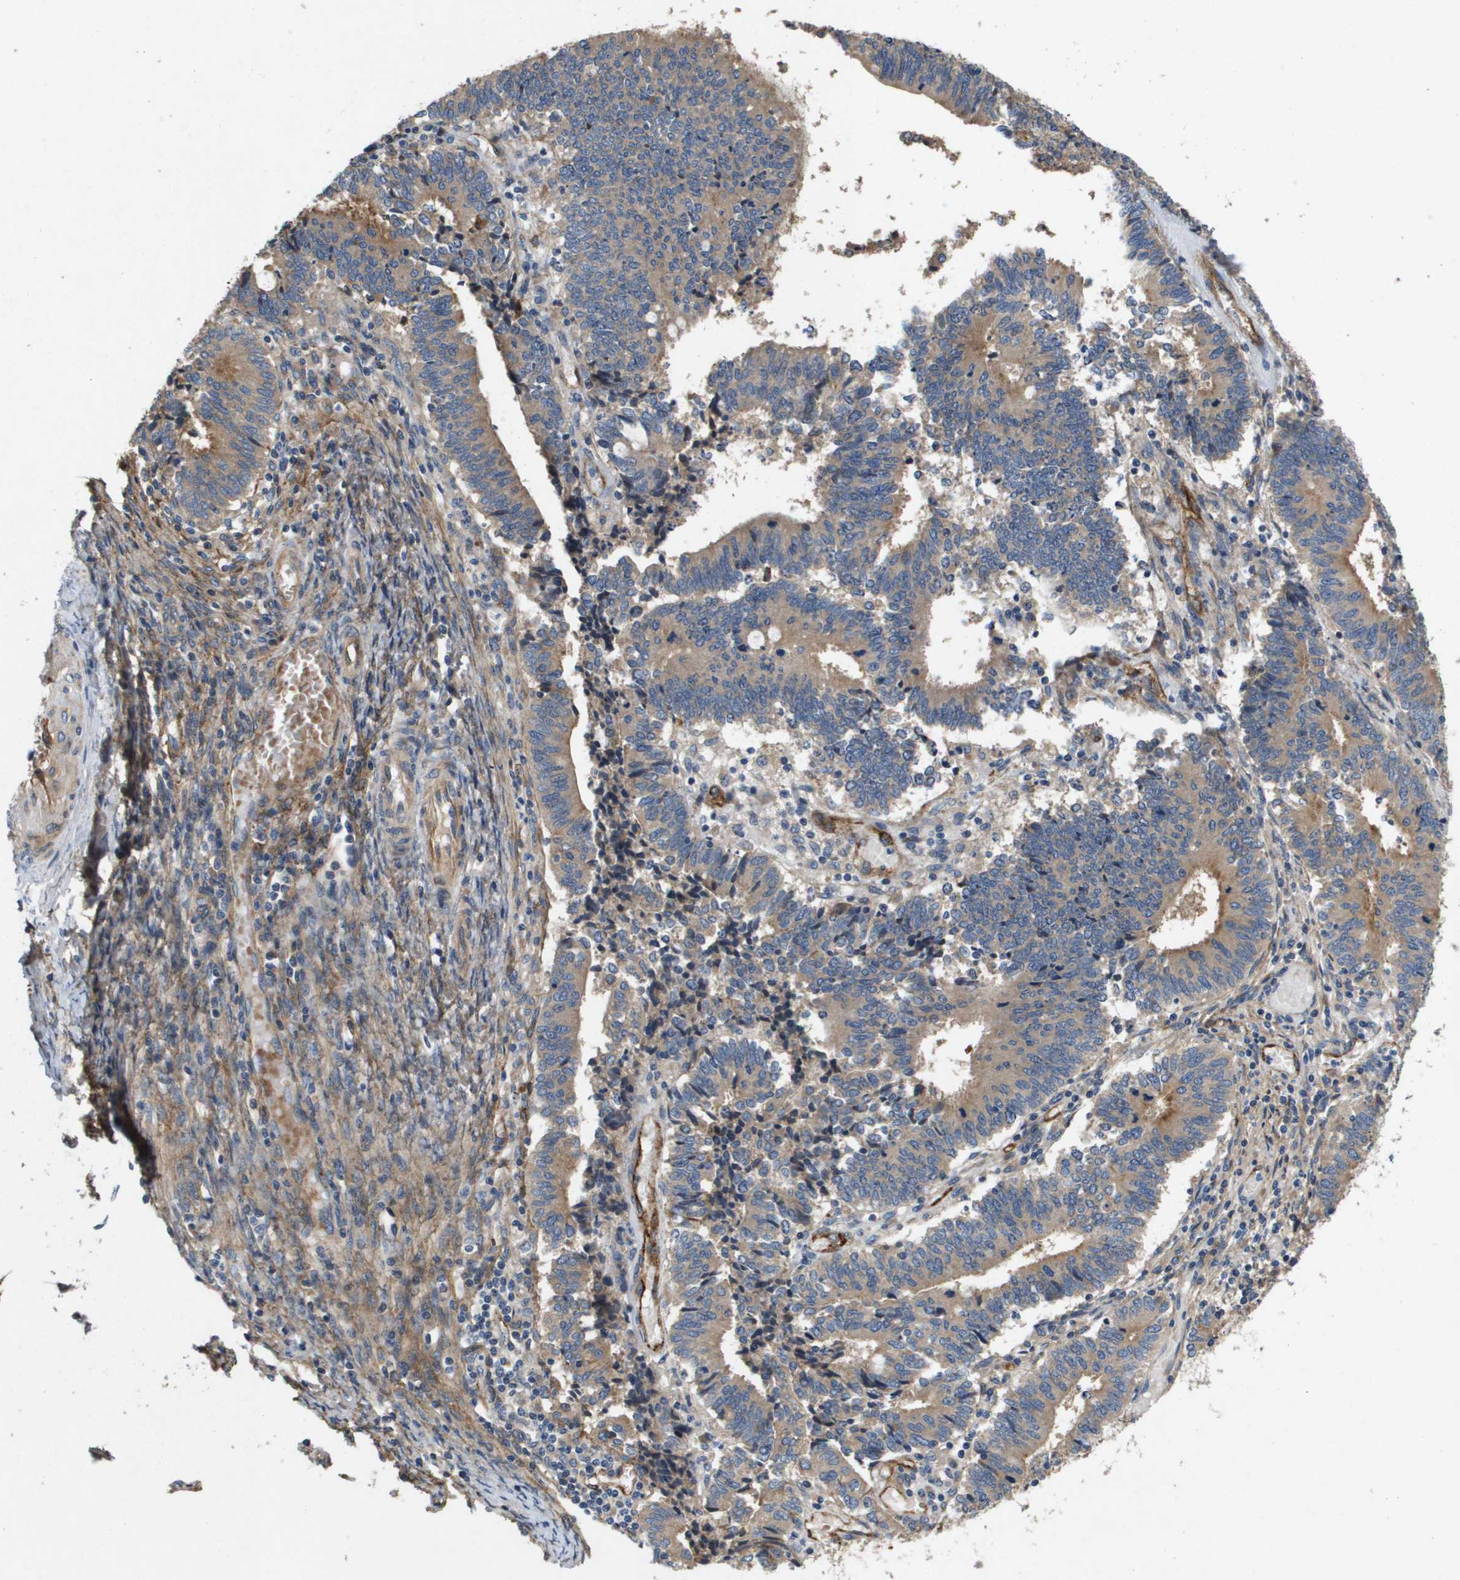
{"staining": {"intensity": "weak", "quantity": ">75%", "location": "cytoplasmic/membranous"}, "tissue": "cervical cancer", "cell_type": "Tumor cells", "image_type": "cancer", "snomed": [{"axis": "morphology", "description": "Adenocarcinoma, NOS"}, {"axis": "topography", "description": "Cervix"}], "caption": "Brown immunohistochemical staining in human cervical cancer reveals weak cytoplasmic/membranous positivity in approximately >75% of tumor cells.", "gene": "ENTPD2", "patient": {"sex": "female", "age": 44}}